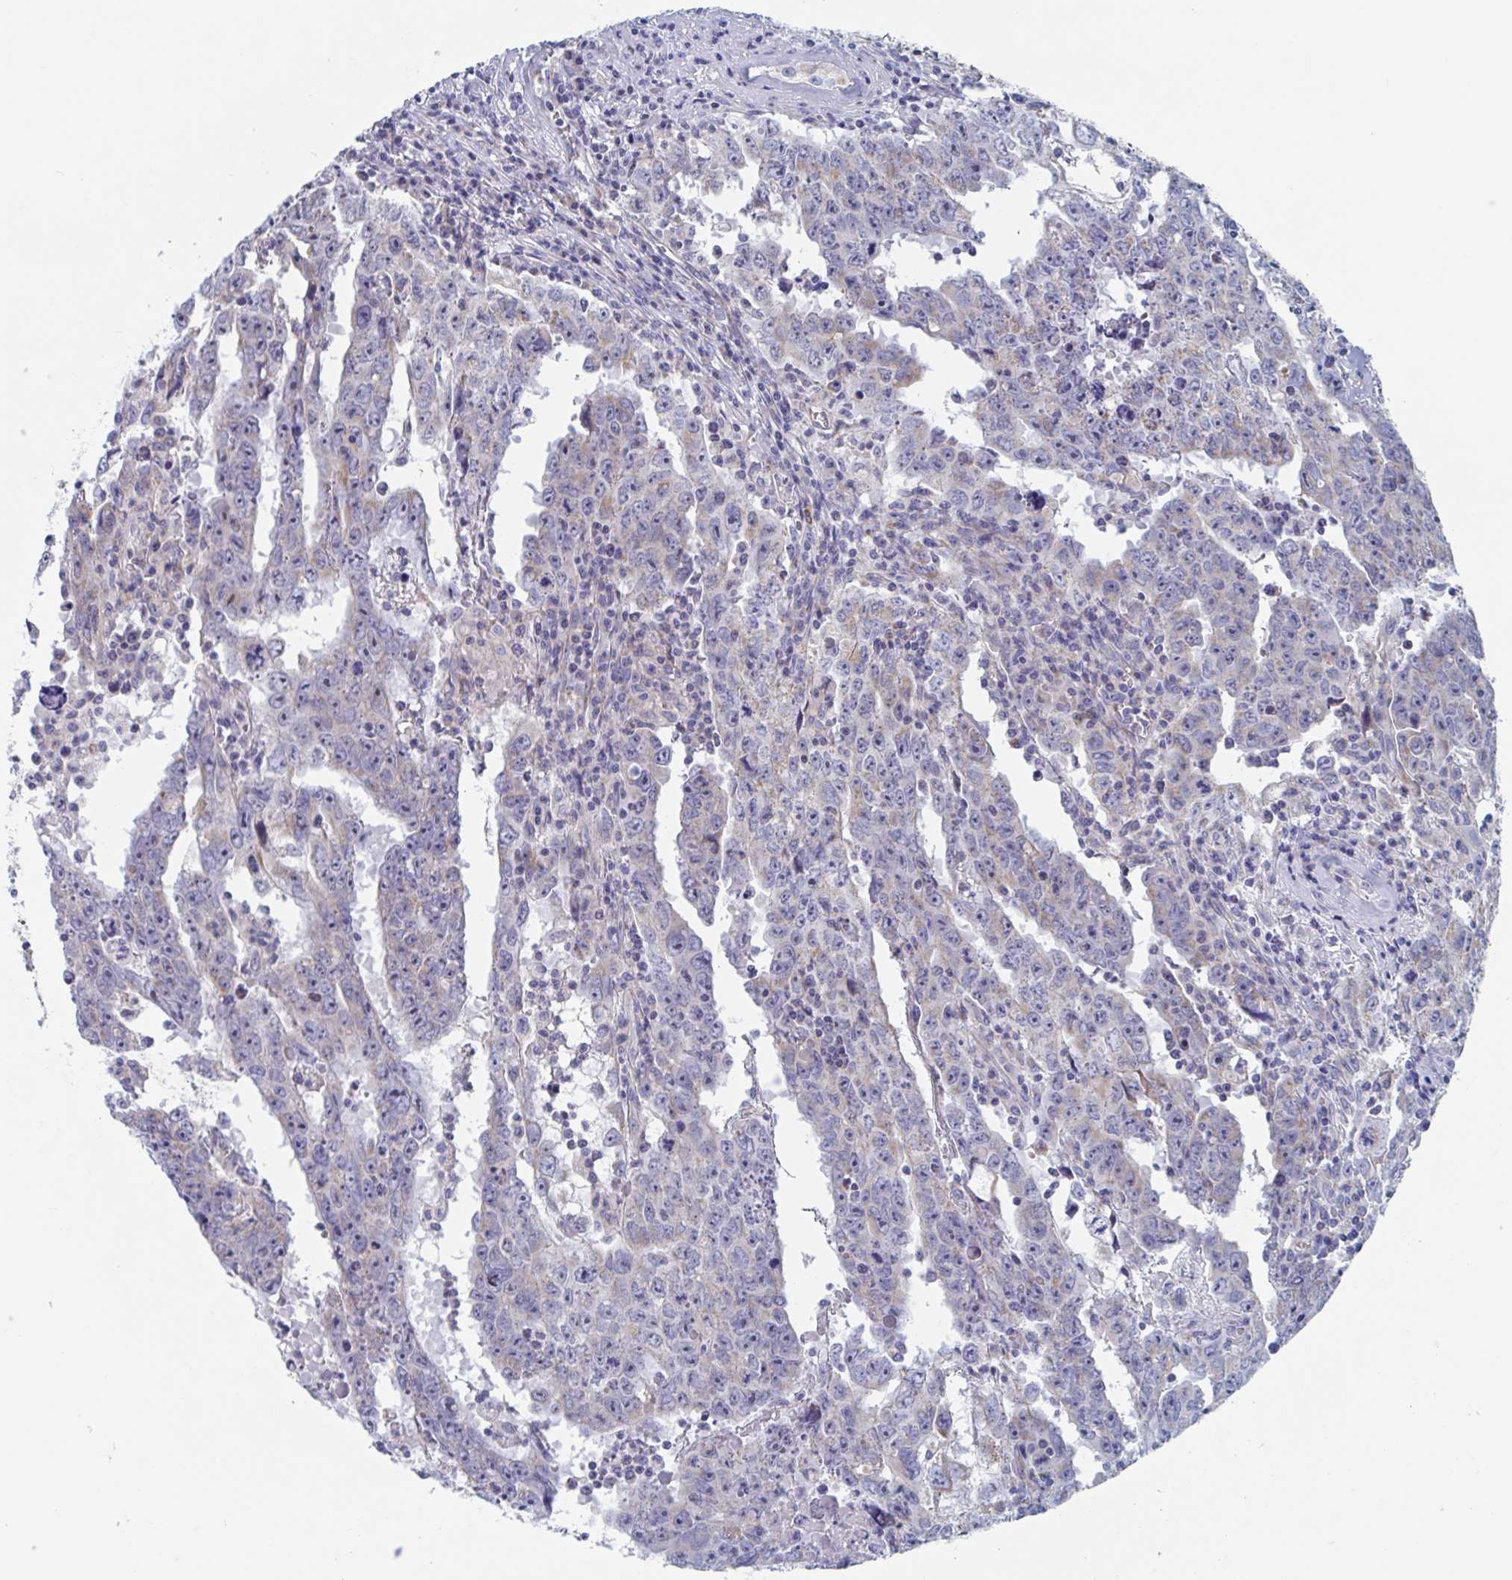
{"staining": {"intensity": "weak", "quantity": "<25%", "location": "cytoplasmic/membranous"}, "tissue": "testis cancer", "cell_type": "Tumor cells", "image_type": "cancer", "snomed": [{"axis": "morphology", "description": "Carcinoma, Embryonal, NOS"}, {"axis": "topography", "description": "Testis"}], "caption": "IHC photomicrograph of neoplastic tissue: embryonal carcinoma (testis) stained with DAB (3,3'-diaminobenzidine) shows no significant protein positivity in tumor cells.", "gene": "MRPL53", "patient": {"sex": "male", "age": 22}}